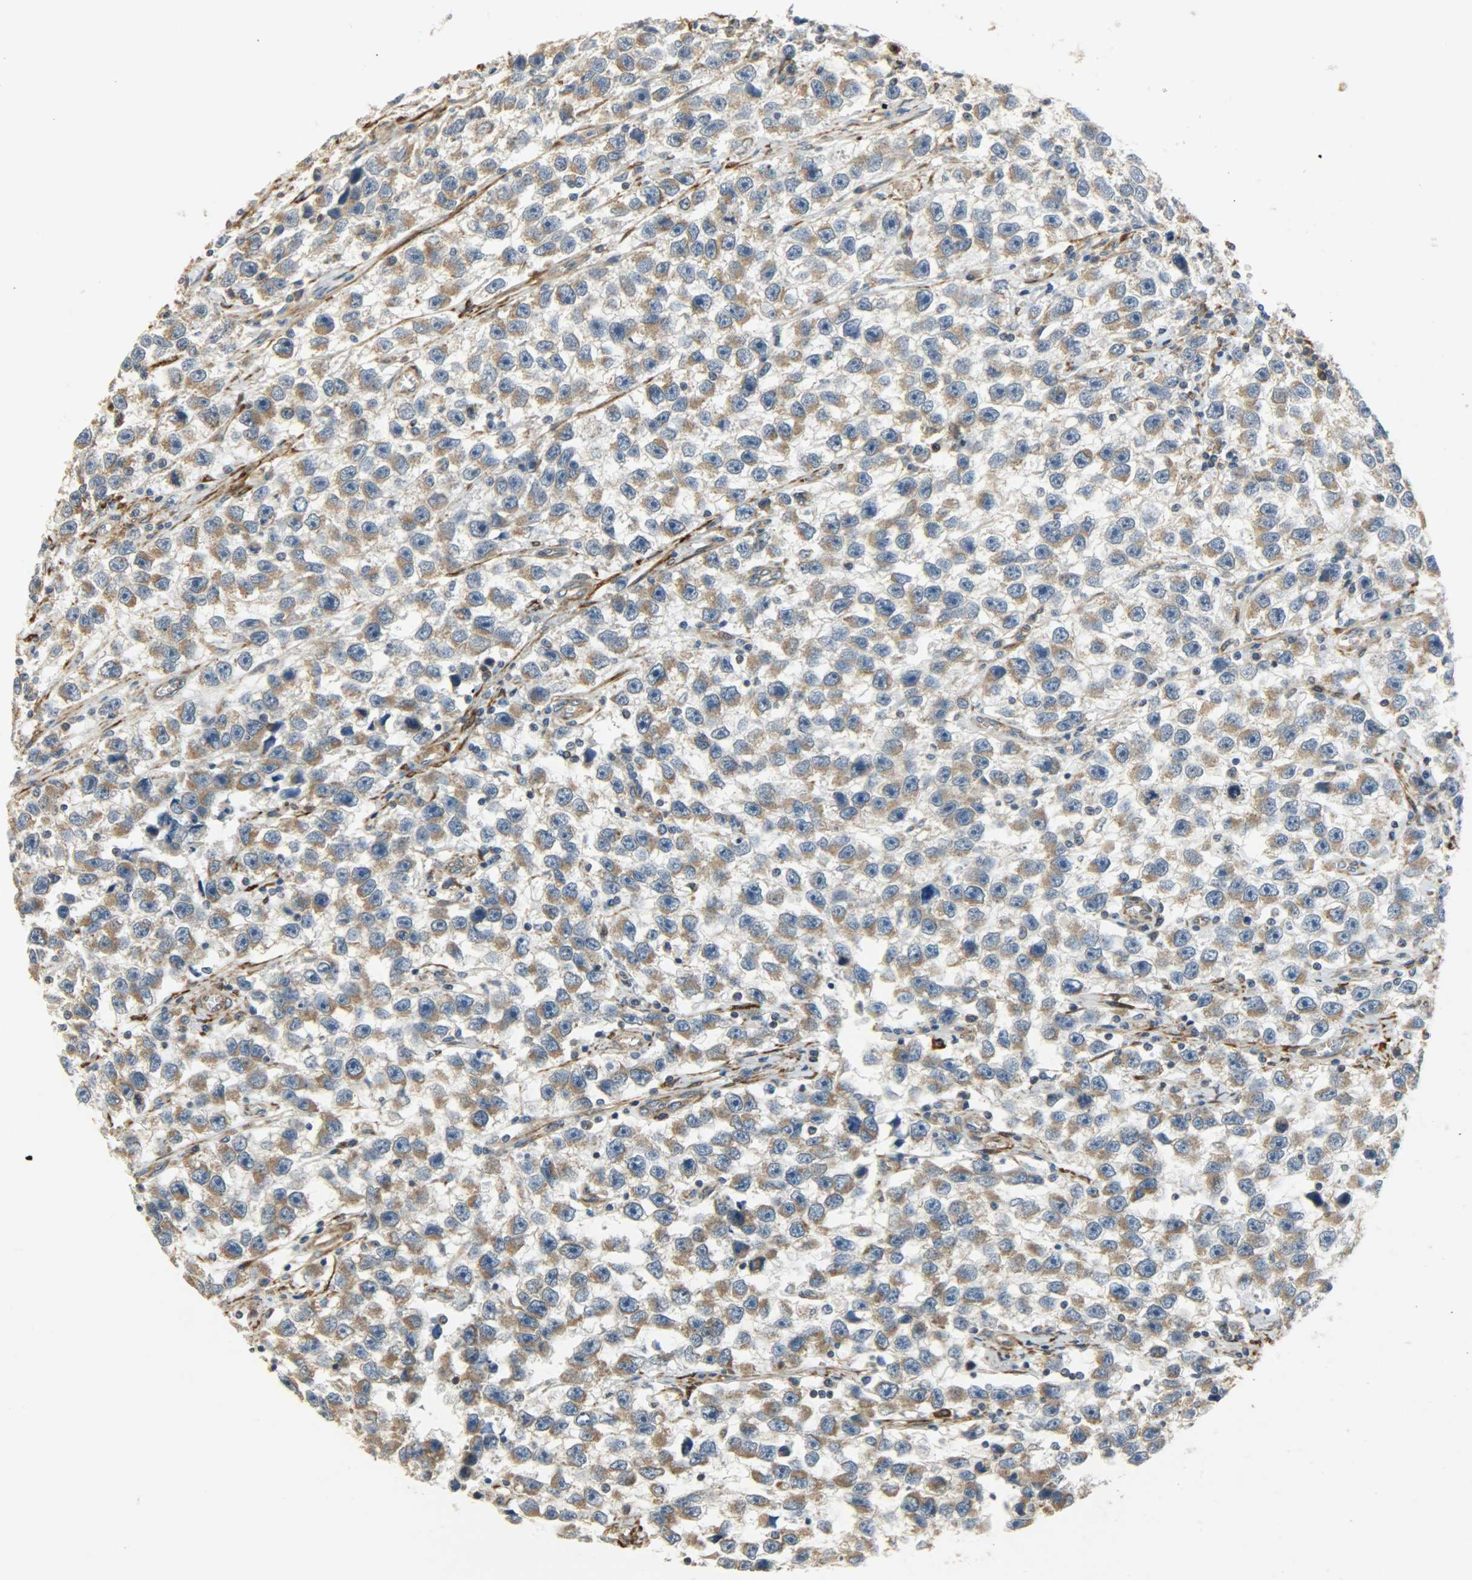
{"staining": {"intensity": "moderate", "quantity": ">75%", "location": "cytoplasmic/membranous"}, "tissue": "testis cancer", "cell_type": "Tumor cells", "image_type": "cancer", "snomed": [{"axis": "morphology", "description": "Seminoma, NOS"}, {"axis": "topography", "description": "Testis"}], "caption": "This is an image of immunohistochemistry staining of testis cancer (seminoma), which shows moderate expression in the cytoplasmic/membranous of tumor cells.", "gene": "C1orf198", "patient": {"sex": "male", "age": 33}}